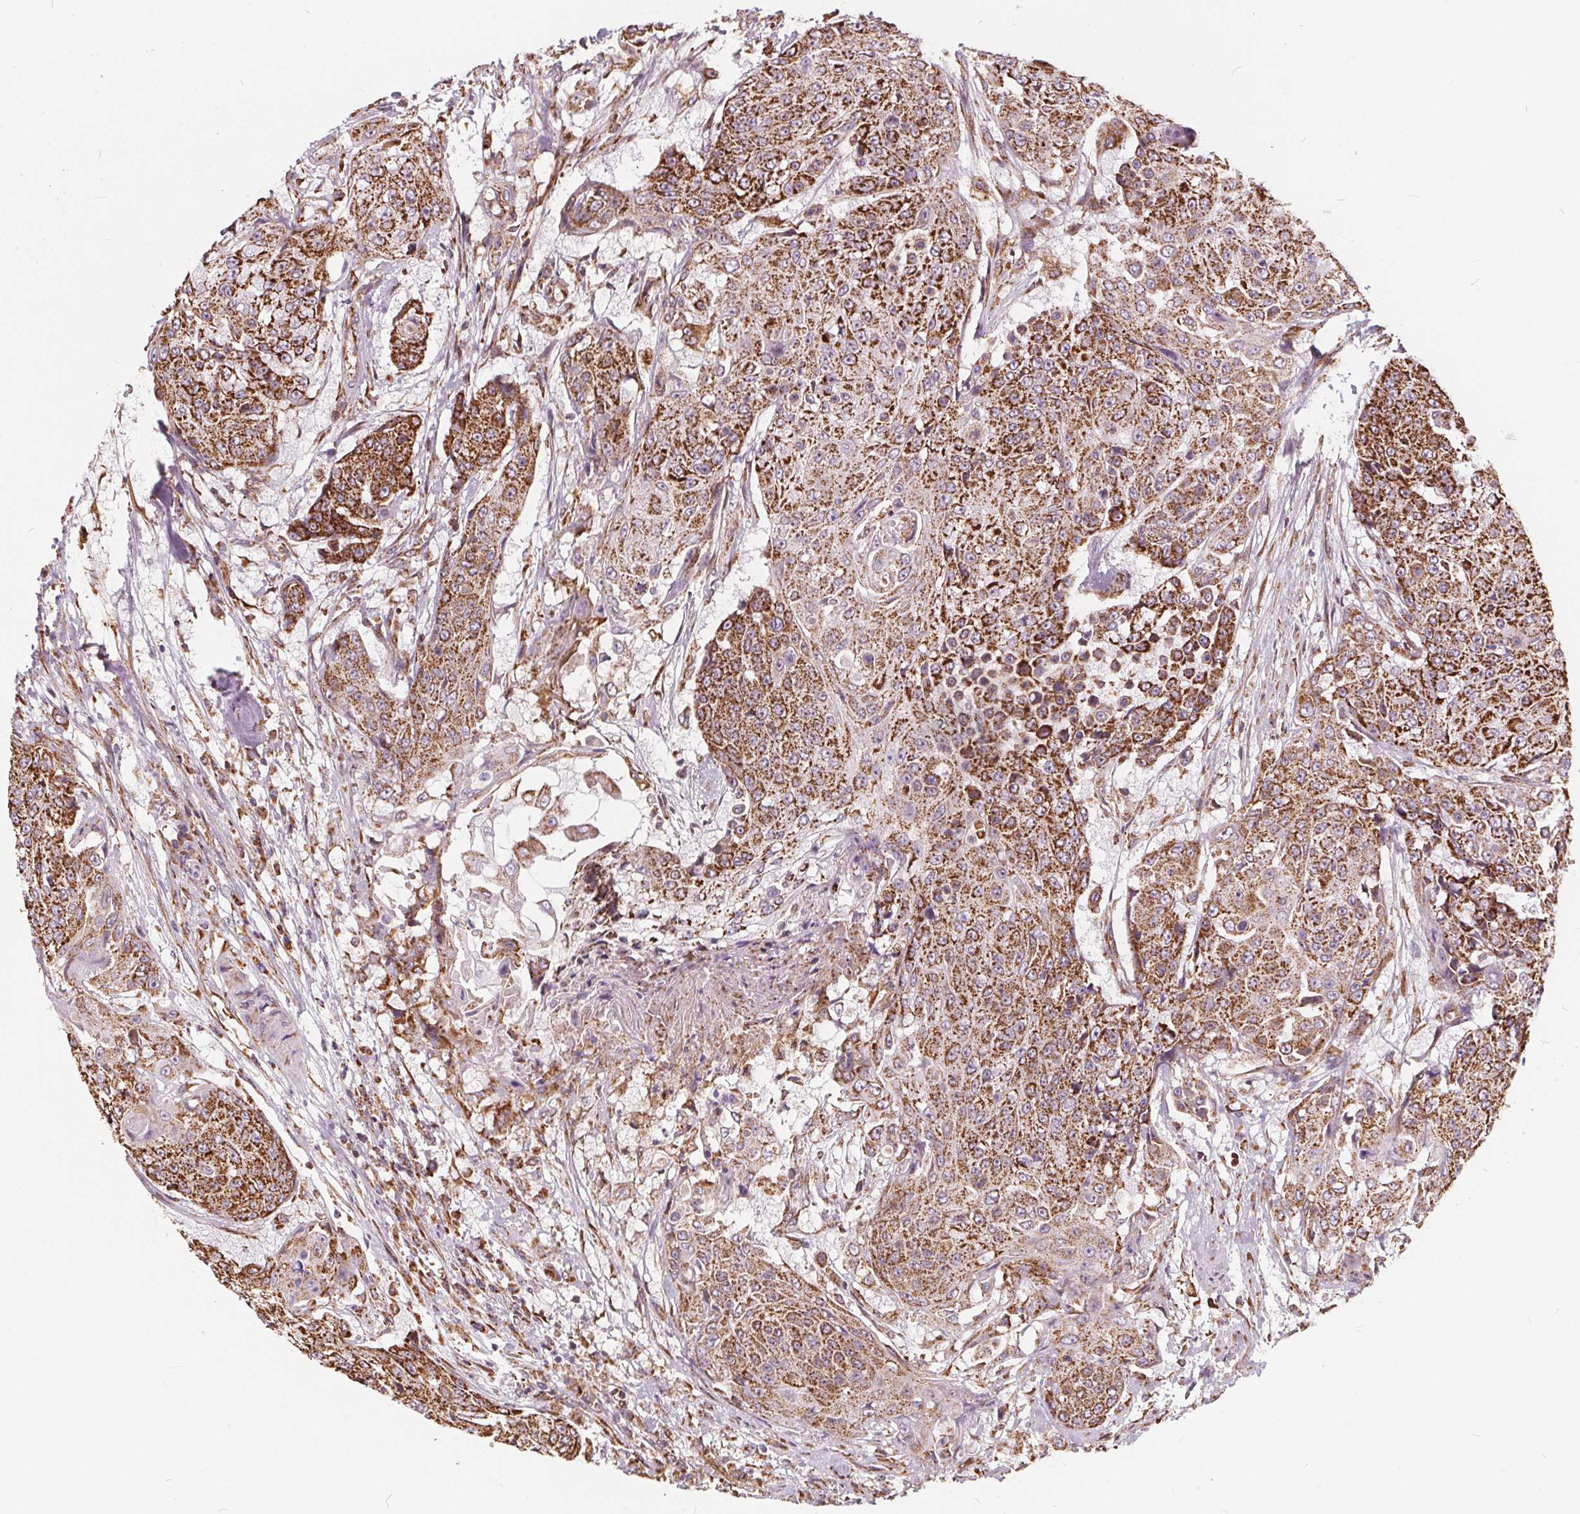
{"staining": {"intensity": "strong", "quantity": ">75%", "location": "cytoplasmic/membranous"}, "tissue": "urothelial cancer", "cell_type": "Tumor cells", "image_type": "cancer", "snomed": [{"axis": "morphology", "description": "Urothelial carcinoma, High grade"}, {"axis": "topography", "description": "Urinary bladder"}], "caption": "Tumor cells exhibit high levels of strong cytoplasmic/membranous expression in approximately >75% of cells in human urothelial carcinoma (high-grade).", "gene": "PLSCR3", "patient": {"sex": "female", "age": 63}}